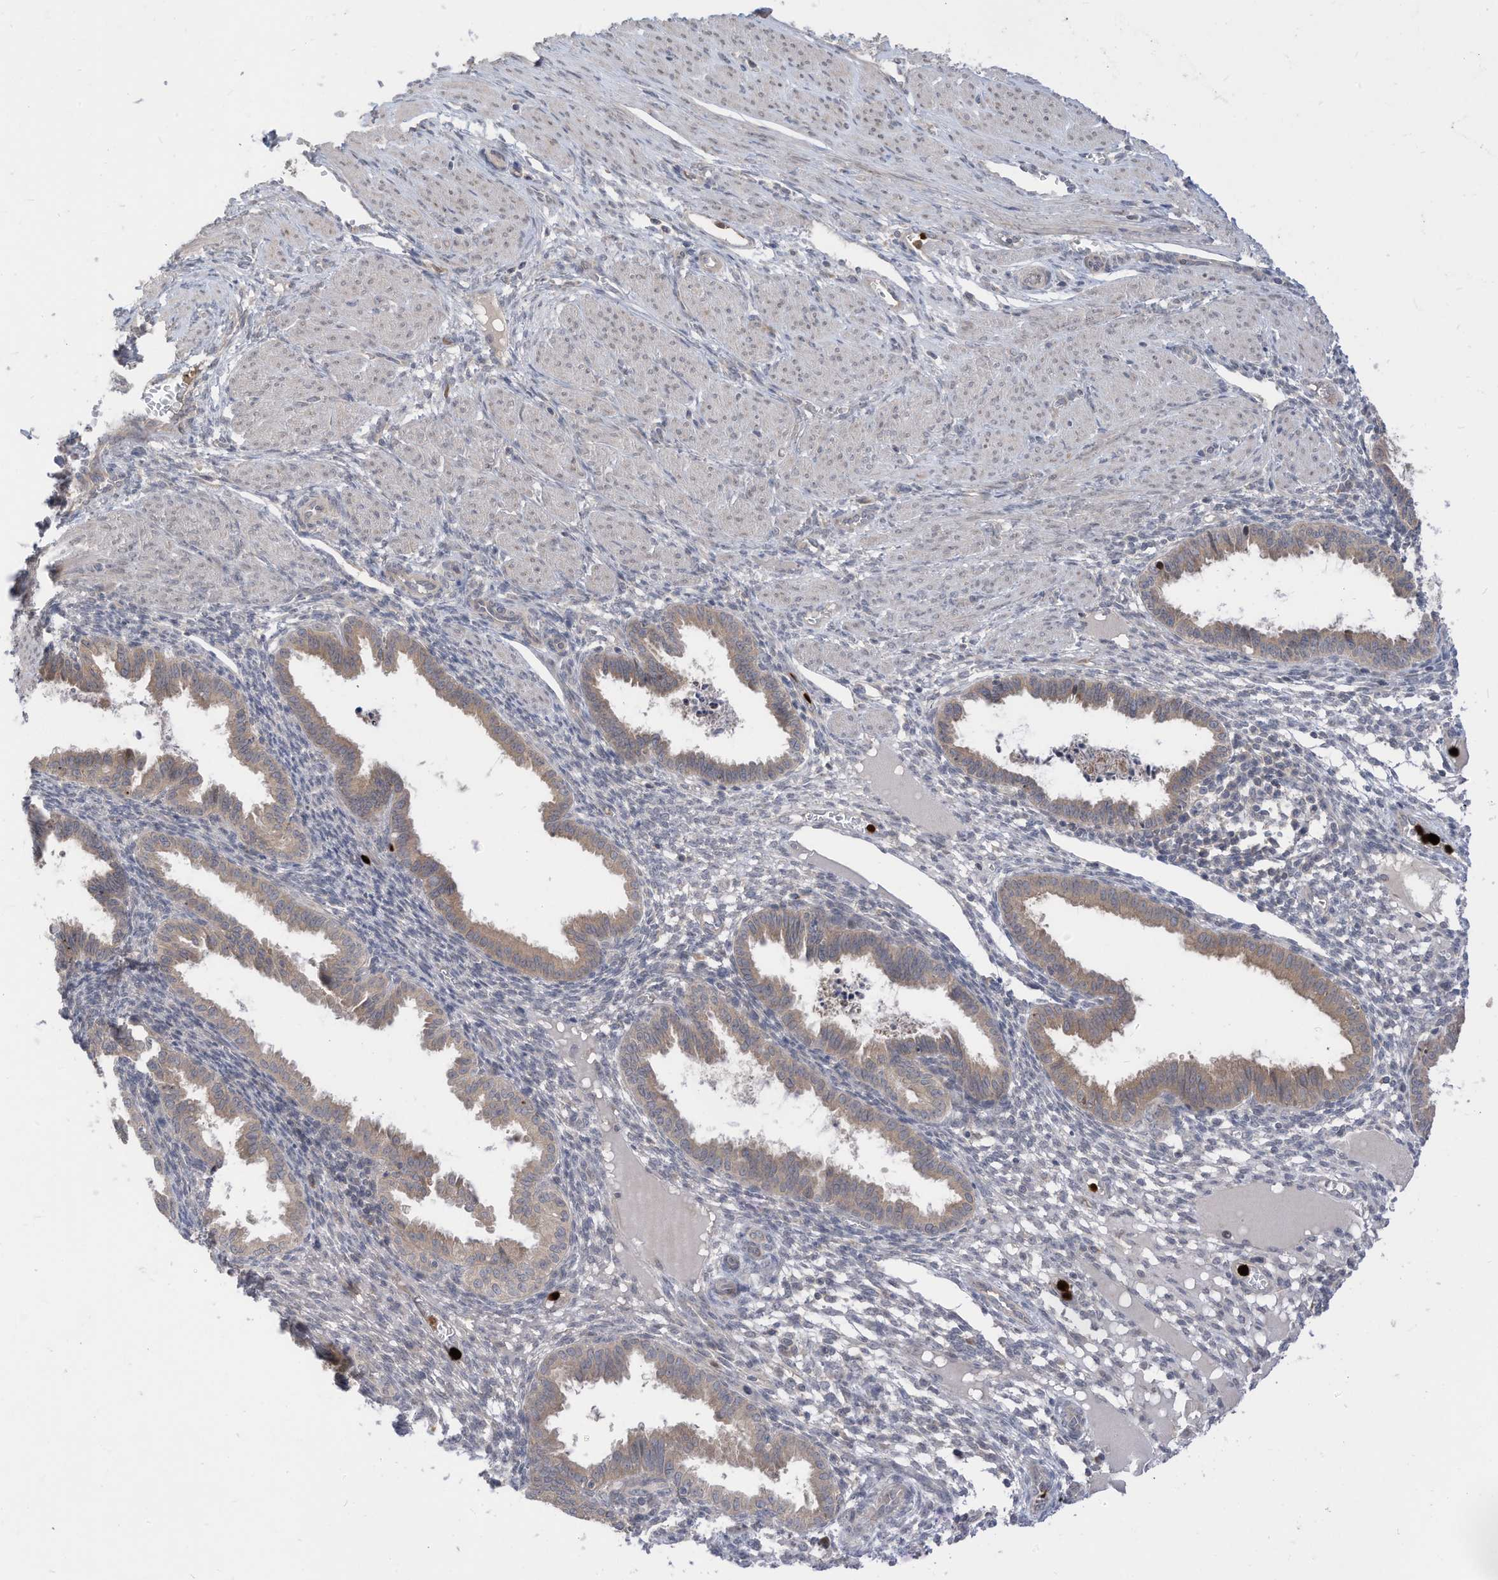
{"staining": {"intensity": "negative", "quantity": "none", "location": "none"}, "tissue": "endometrium", "cell_type": "Cells in endometrial stroma", "image_type": "normal", "snomed": [{"axis": "morphology", "description": "Normal tissue, NOS"}, {"axis": "topography", "description": "Endometrium"}], "caption": "Immunohistochemistry of normal human endometrium demonstrates no expression in cells in endometrial stroma. (Stains: DAB (3,3'-diaminobenzidine) immunohistochemistry with hematoxylin counter stain, Microscopy: brightfield microscopy at high magnification).", "gene": "CNKSR1", "patient": {"sex": "female", "age": 33}}